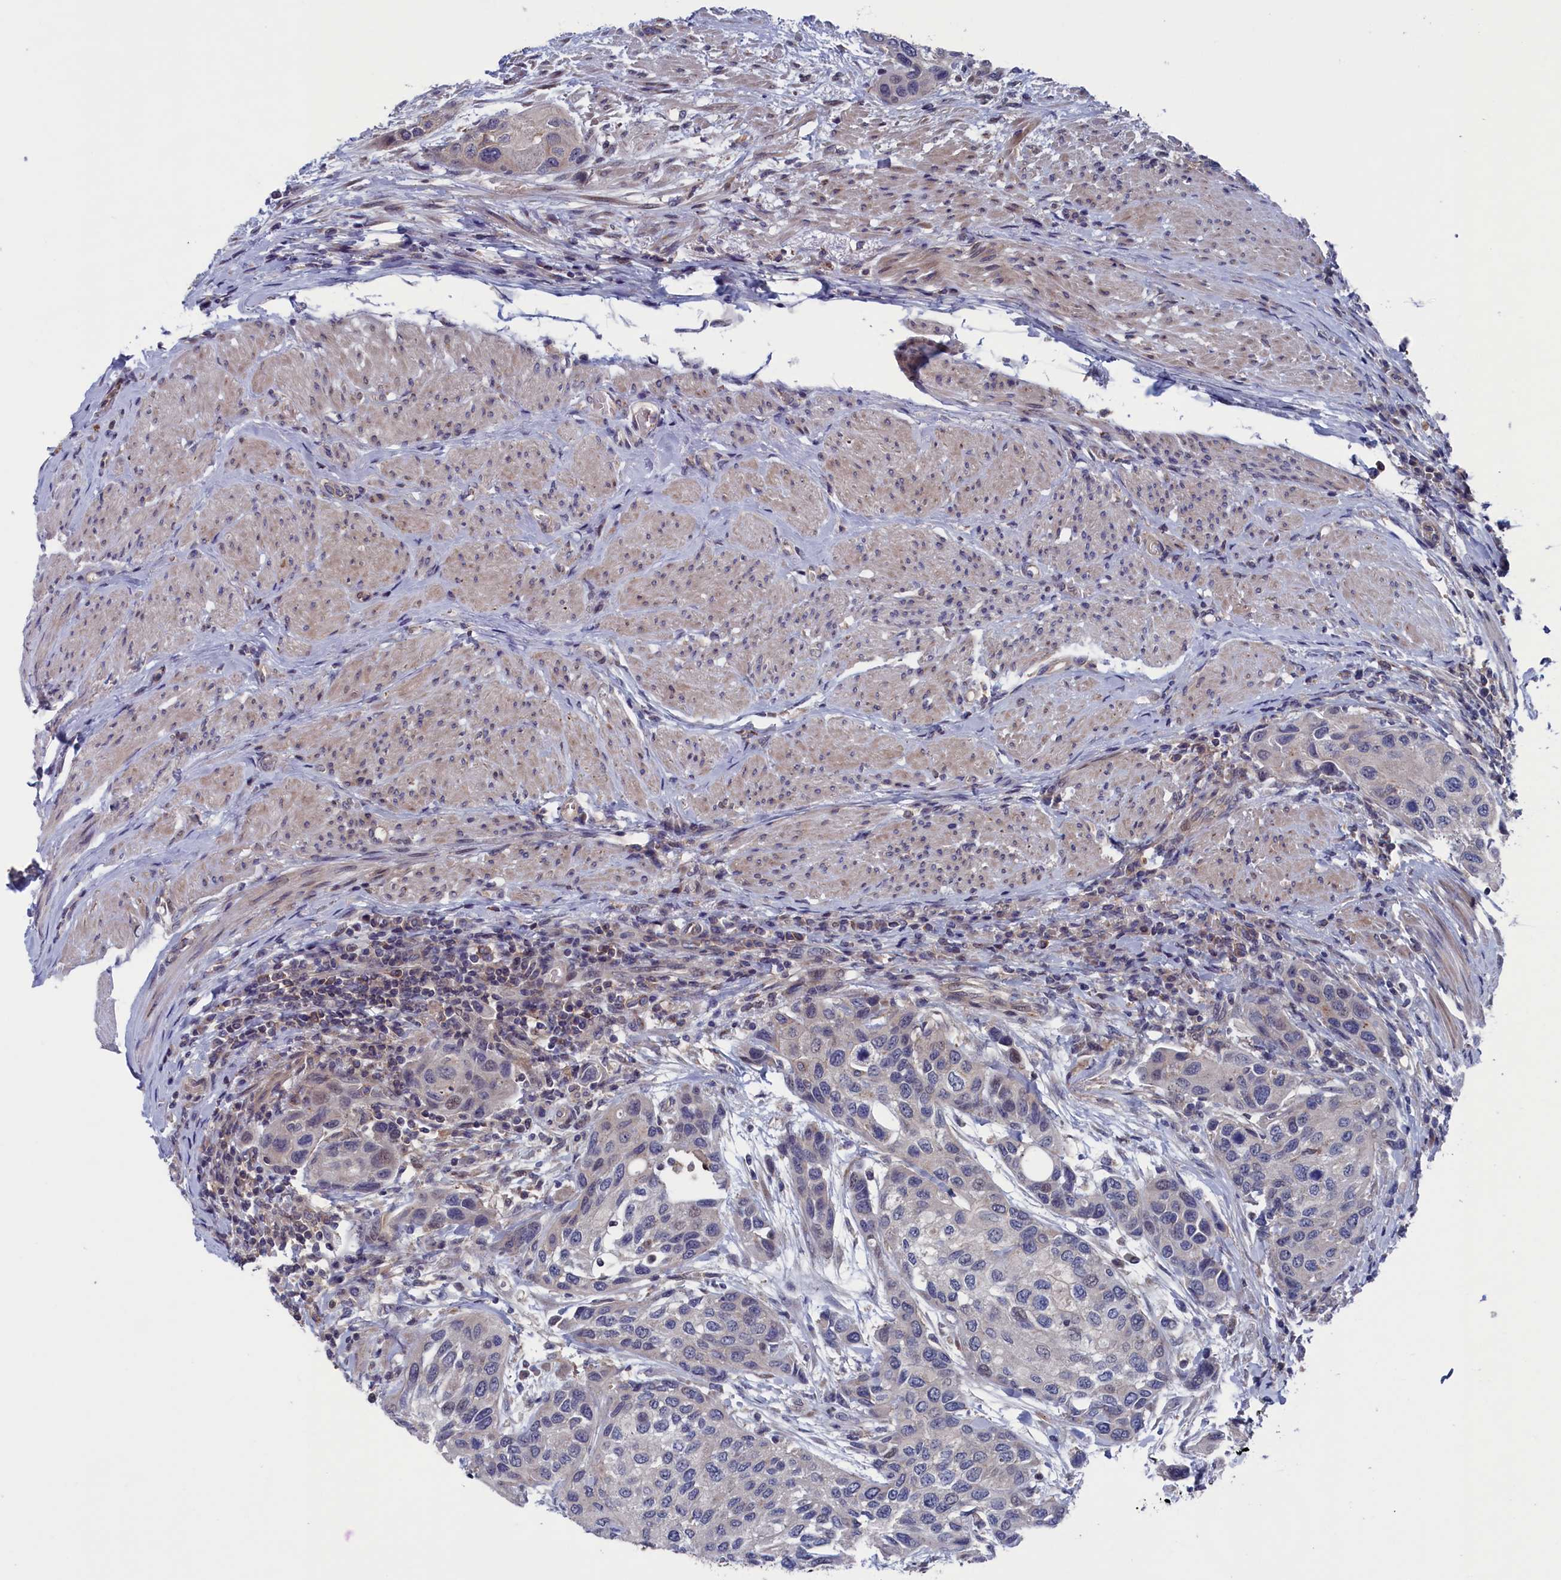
{"staining": {"intensity": "weak", "quantity": "<25%", "location": "nuclear"}, "tissue": "urothelial cancer", "cell_type": "Tumor cells", "image_type": "cancer", "snomed": [{"axis": "morphology", "description": "Normal tissue, NOS"}, {"axis": "morphology", "description": "Urothelial carcinoma, High grade"}, {"axis": "topography", "description": "Vascular tissue"}, {"axis": "topography", "description": "Urinary bladder"}], "caption": "A micrograph of urothelial cancer stained for a protein displays no brown staining in tumor cells.", "gene": "SPATA13", "patient": {"sex": "female", "age": 56}}